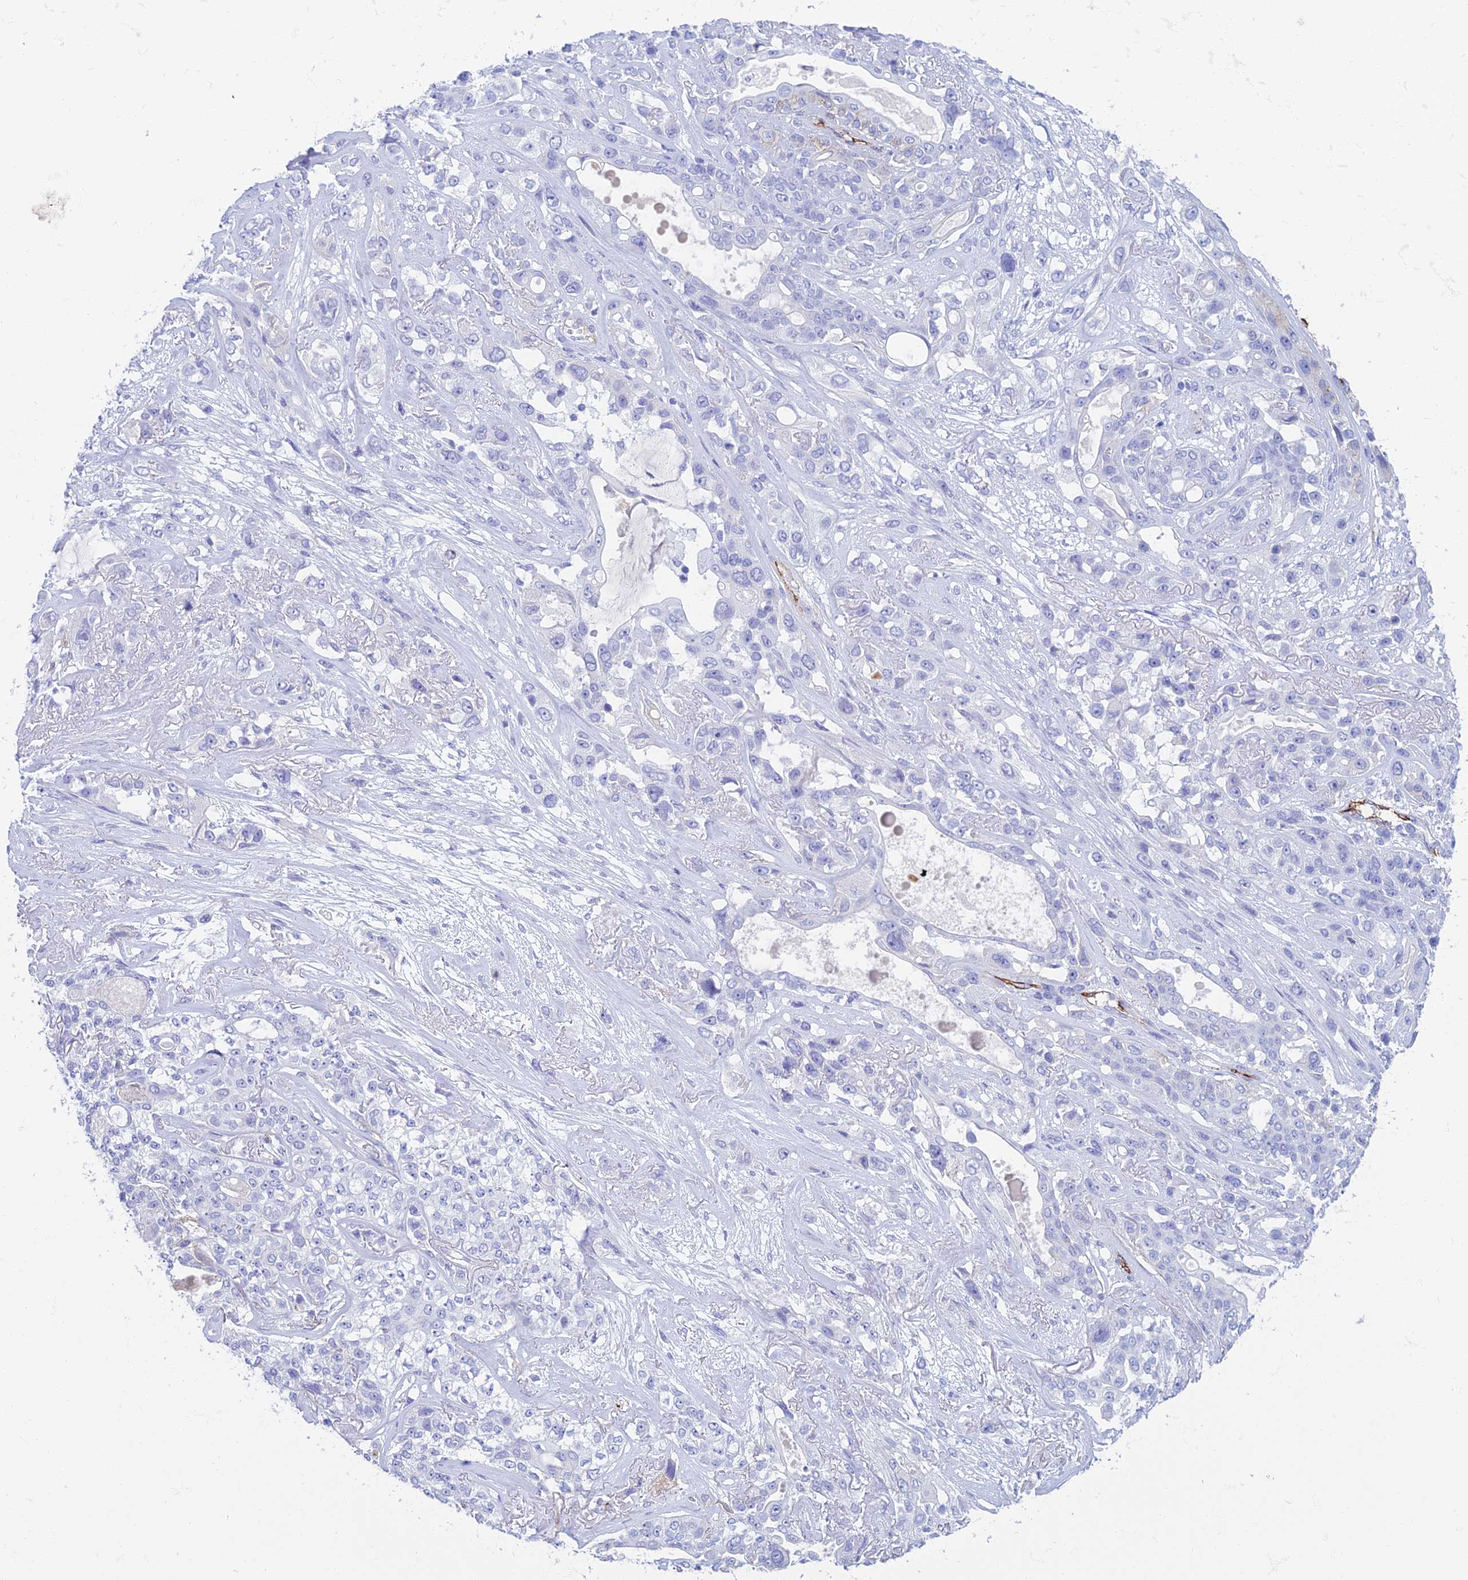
{"staining": {"intensity": "negative", "quantity": "none", "location": "none"}, "tissue": "lung cancer", "cell_type": "Tumor cells", "image_type": "cancer", "snomed": [{"axis": "morphology", "description": "Squamous cell carcinoma, NOS"}, {"axis": "topography", "description": "Lung"}], "caption": "Immunohistochemical staining of lung cancer (squamous cell carcinoma) demonstrates no significant expression in tumor cells.", "gene": "ETFRF1", "patient": {"sex": "female", "age": 70}}